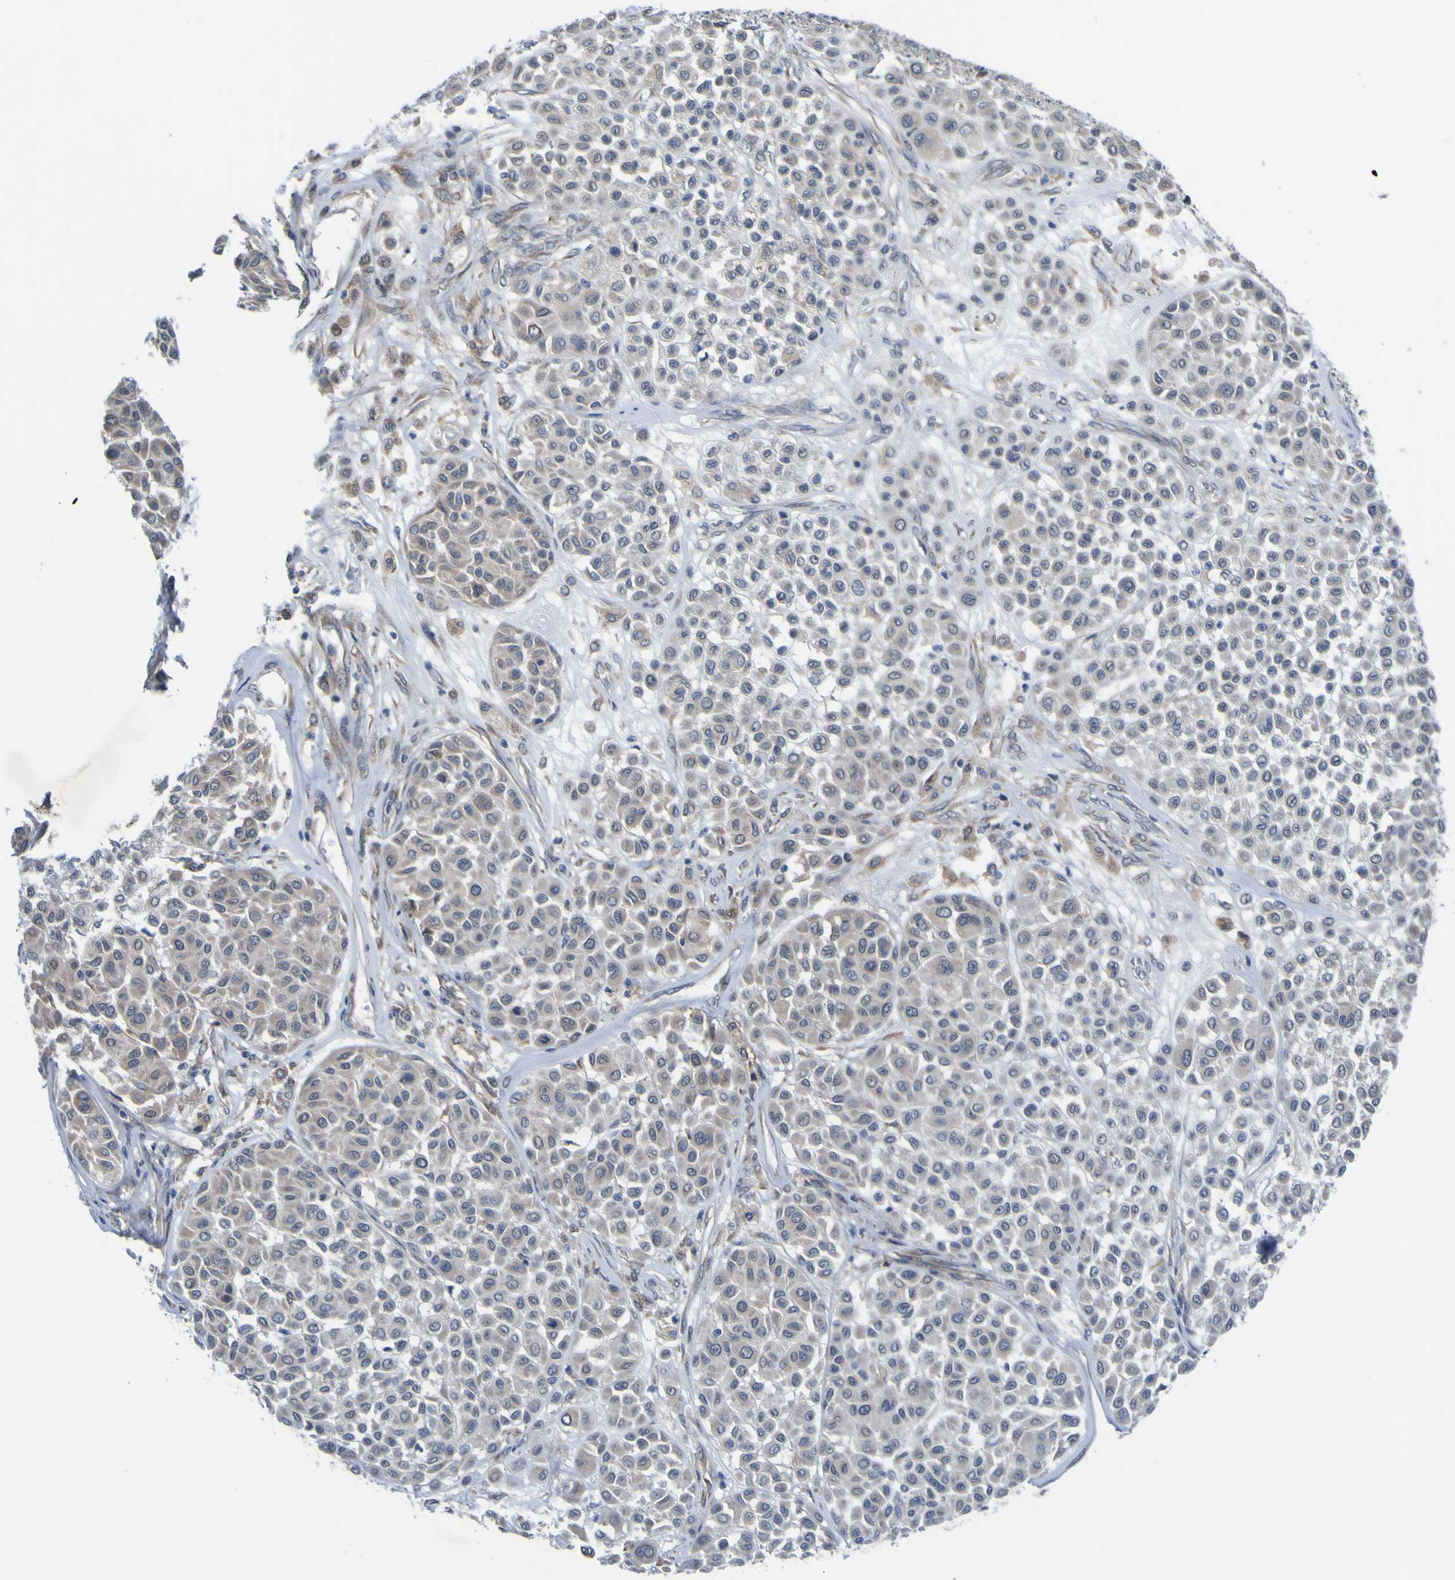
{"staining": {"intensity": "negative", "quantity": "none", "location": "none"}, "tissue": "melanoma", "cell_type": "Tumor cells", "image_type": "cancer", "snomed": [{"axis": "morphology", "description": "Malignant melanoma, Metastatic site"}, {"axis": "topography", "description": "Soft tissue"}], "caption": "The IHC image has no significant expression in tumor cells of malignant melanoma (metastatic site) tissue. (Stains: DAB immunohistochemistry with hematoxylin counter stain, Microscopy: brightfield microscopy at high magnification).", "gene": "TNFRSF11A", "patient": {"sex": "male", "age": 41}}